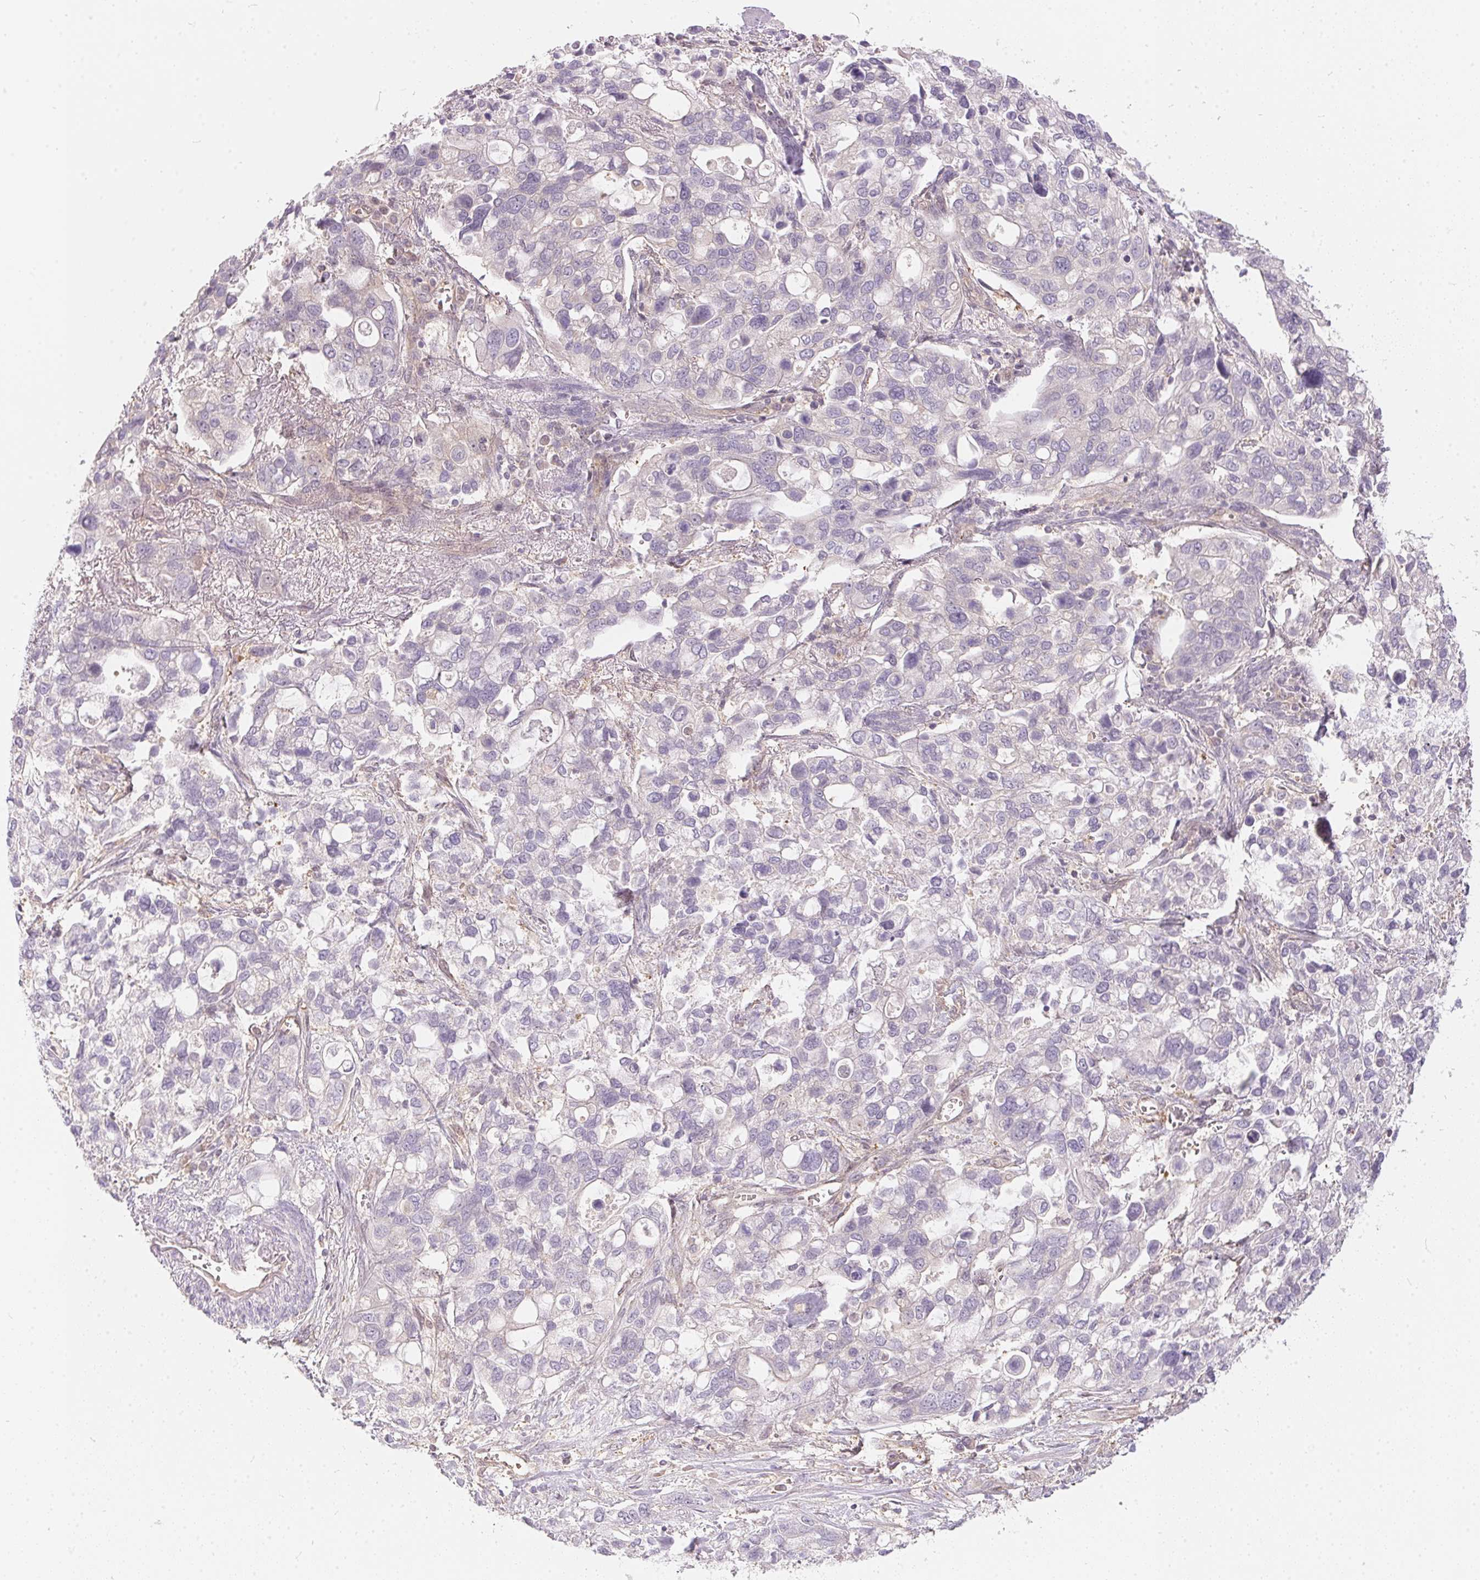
{"staining": {"intensity": "negative", "quantity": "none", "location": "none"}, "tissue": "stomach cancer", "cell_type": "Tumor cells", "image_type": "cancer", "snomed": [{"axis": "morphology", "description": "Adenocarcinoma, NOS"}, {"axis": "topography", "description": "Stomach, upper"}], "caption": "High power microscopy histopathology image of an IHC image of stomach cancer, revealing no significant positivity in tumor cells.", "gene": "BLMH", "patient": {"sex": "female", "age": 81}}